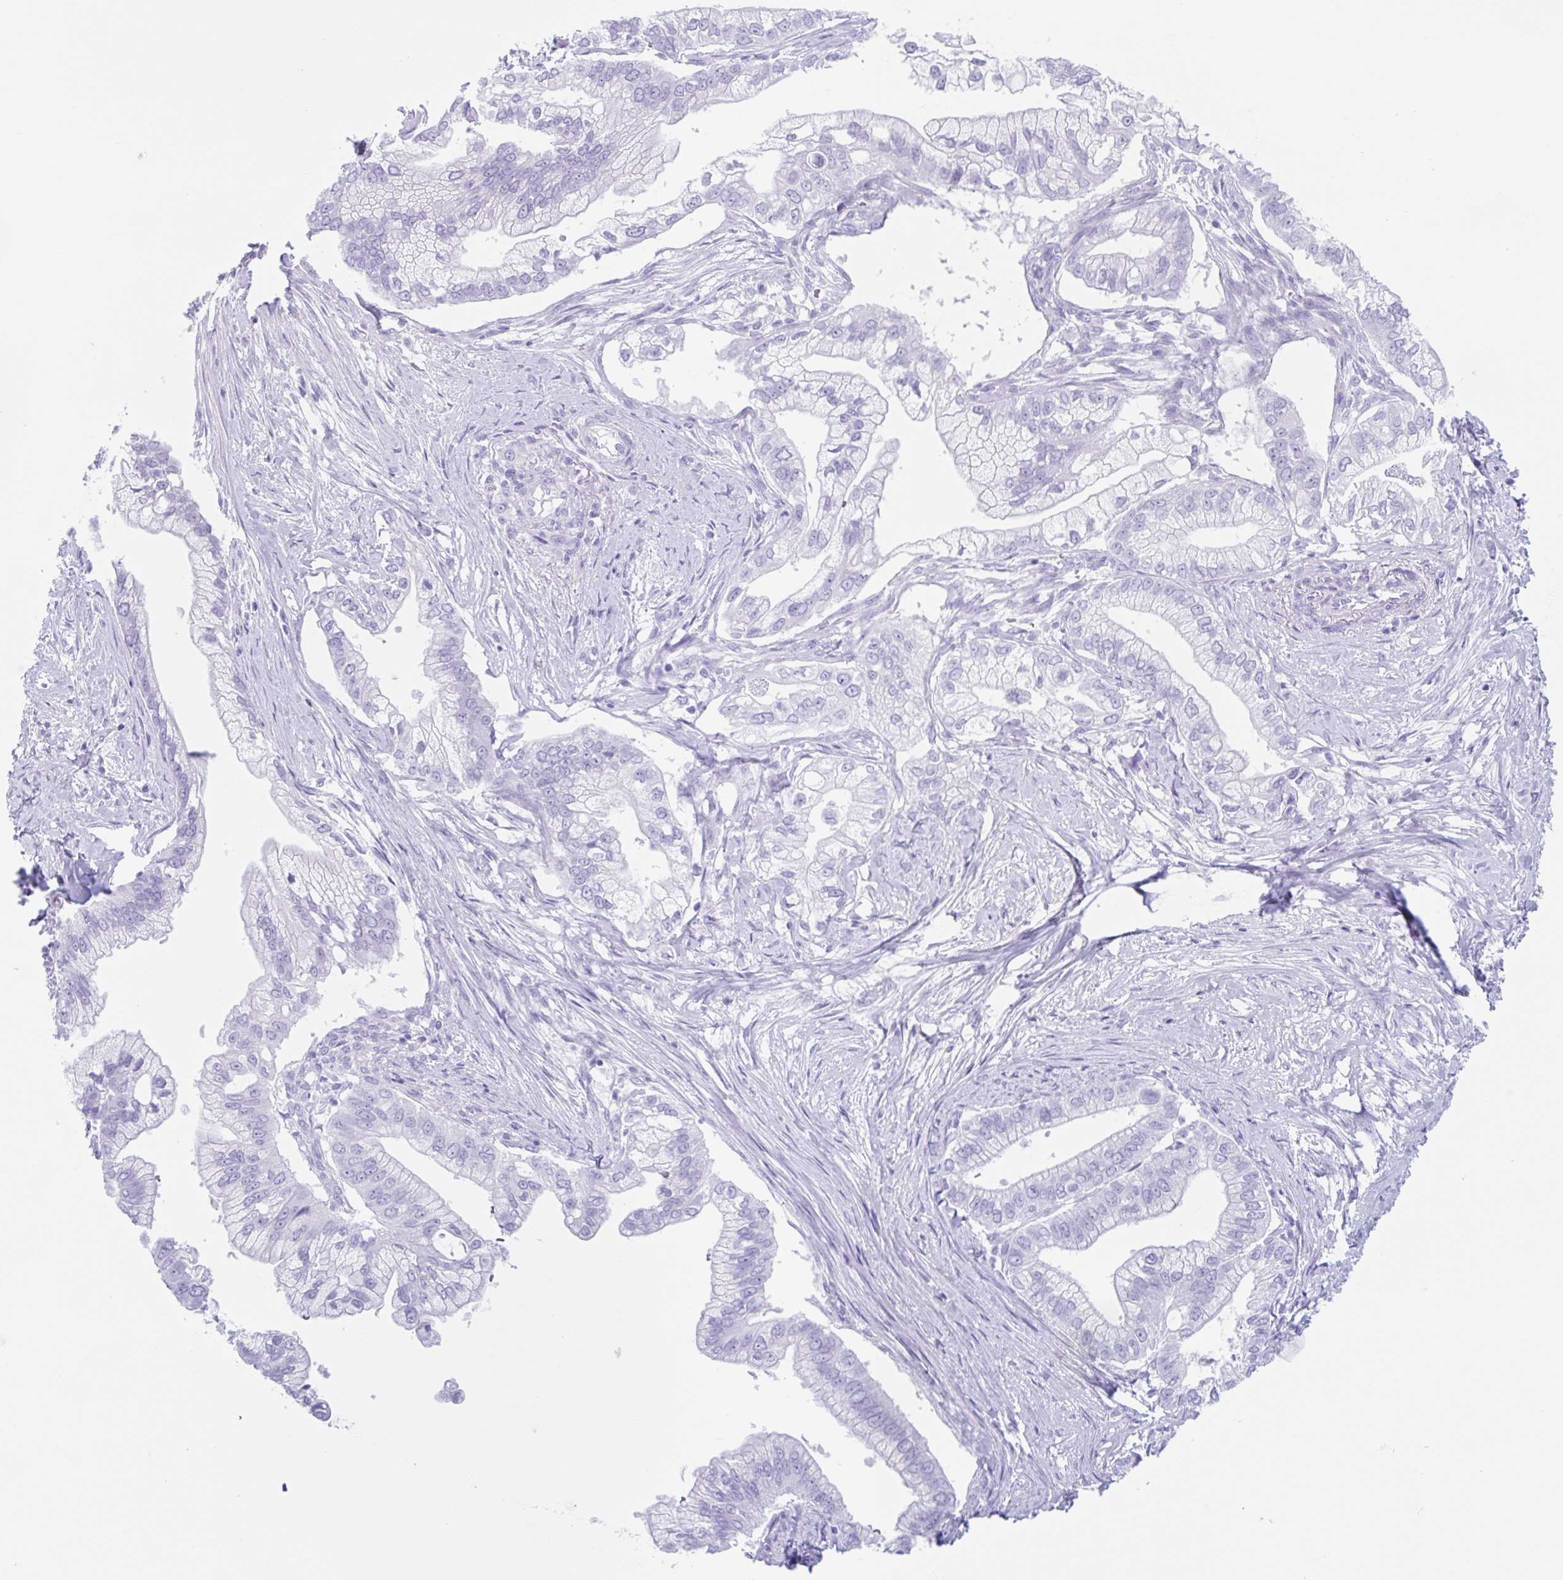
{"staining": {"intensity": "negative", "quantity": "none", "location": "none"}, "tissue": "pancreatic cancer", "cell_type": "Tumor cells", "image_type": "cancer", "snomed": [{"axis": "morphology", "description": "Adenocarcinoma, NOS"}, {"axis": "topography", "description": "Pancreas"}], "caption": "Immunohistochemical staining of human pancreatic cancer (adenocarcinoma) demonstrates no significant expression in tumor cells. (DAB immunohistochemistry, high magnification).", "gene": "CPTP", "patient": {"sex": "male", "age": 70}}